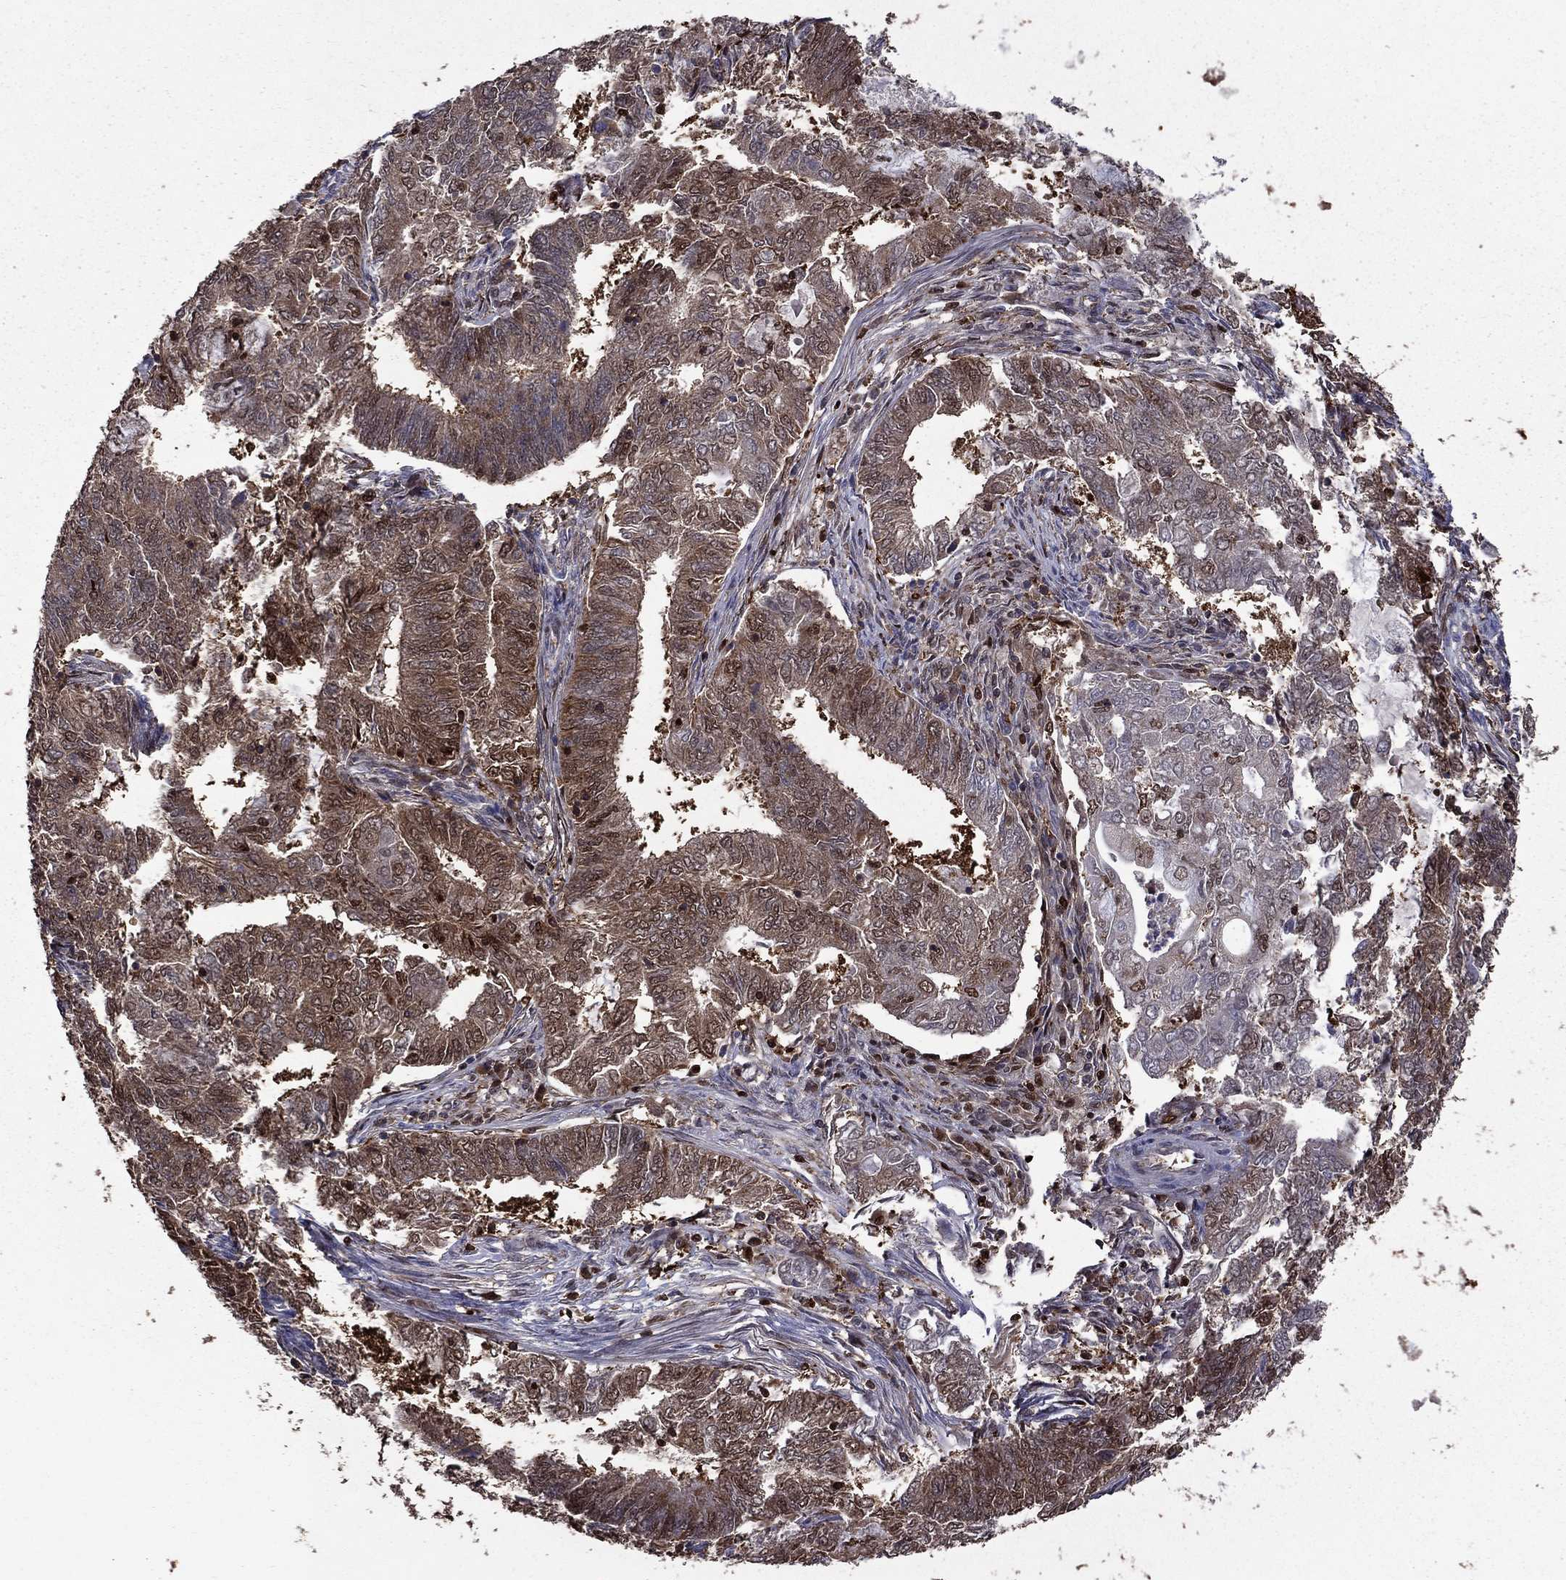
{"staining": {"intensity": "moderate", "quantity": "25%-75%", "location": "cytoplasmic/membranous"}, "tissue": "endometrial cancer", "cell_type": "Tumor cells", "image_type": "cancer", "snomed": [{"axis": "morphology", "description": "Adenocarcinoma, NOS"}, {"axis": "topography", "description": "Endometrium"}], "caption": "This micrograph displays immunohistochemistry (IHC) staining of endometrial cancer, with medium moderate cytoplasmic/membranous positivity in approximately 25%-75% of tumor cells.", "gene": "APPBP2", "patient": {"sex": "female", "age": 62}}